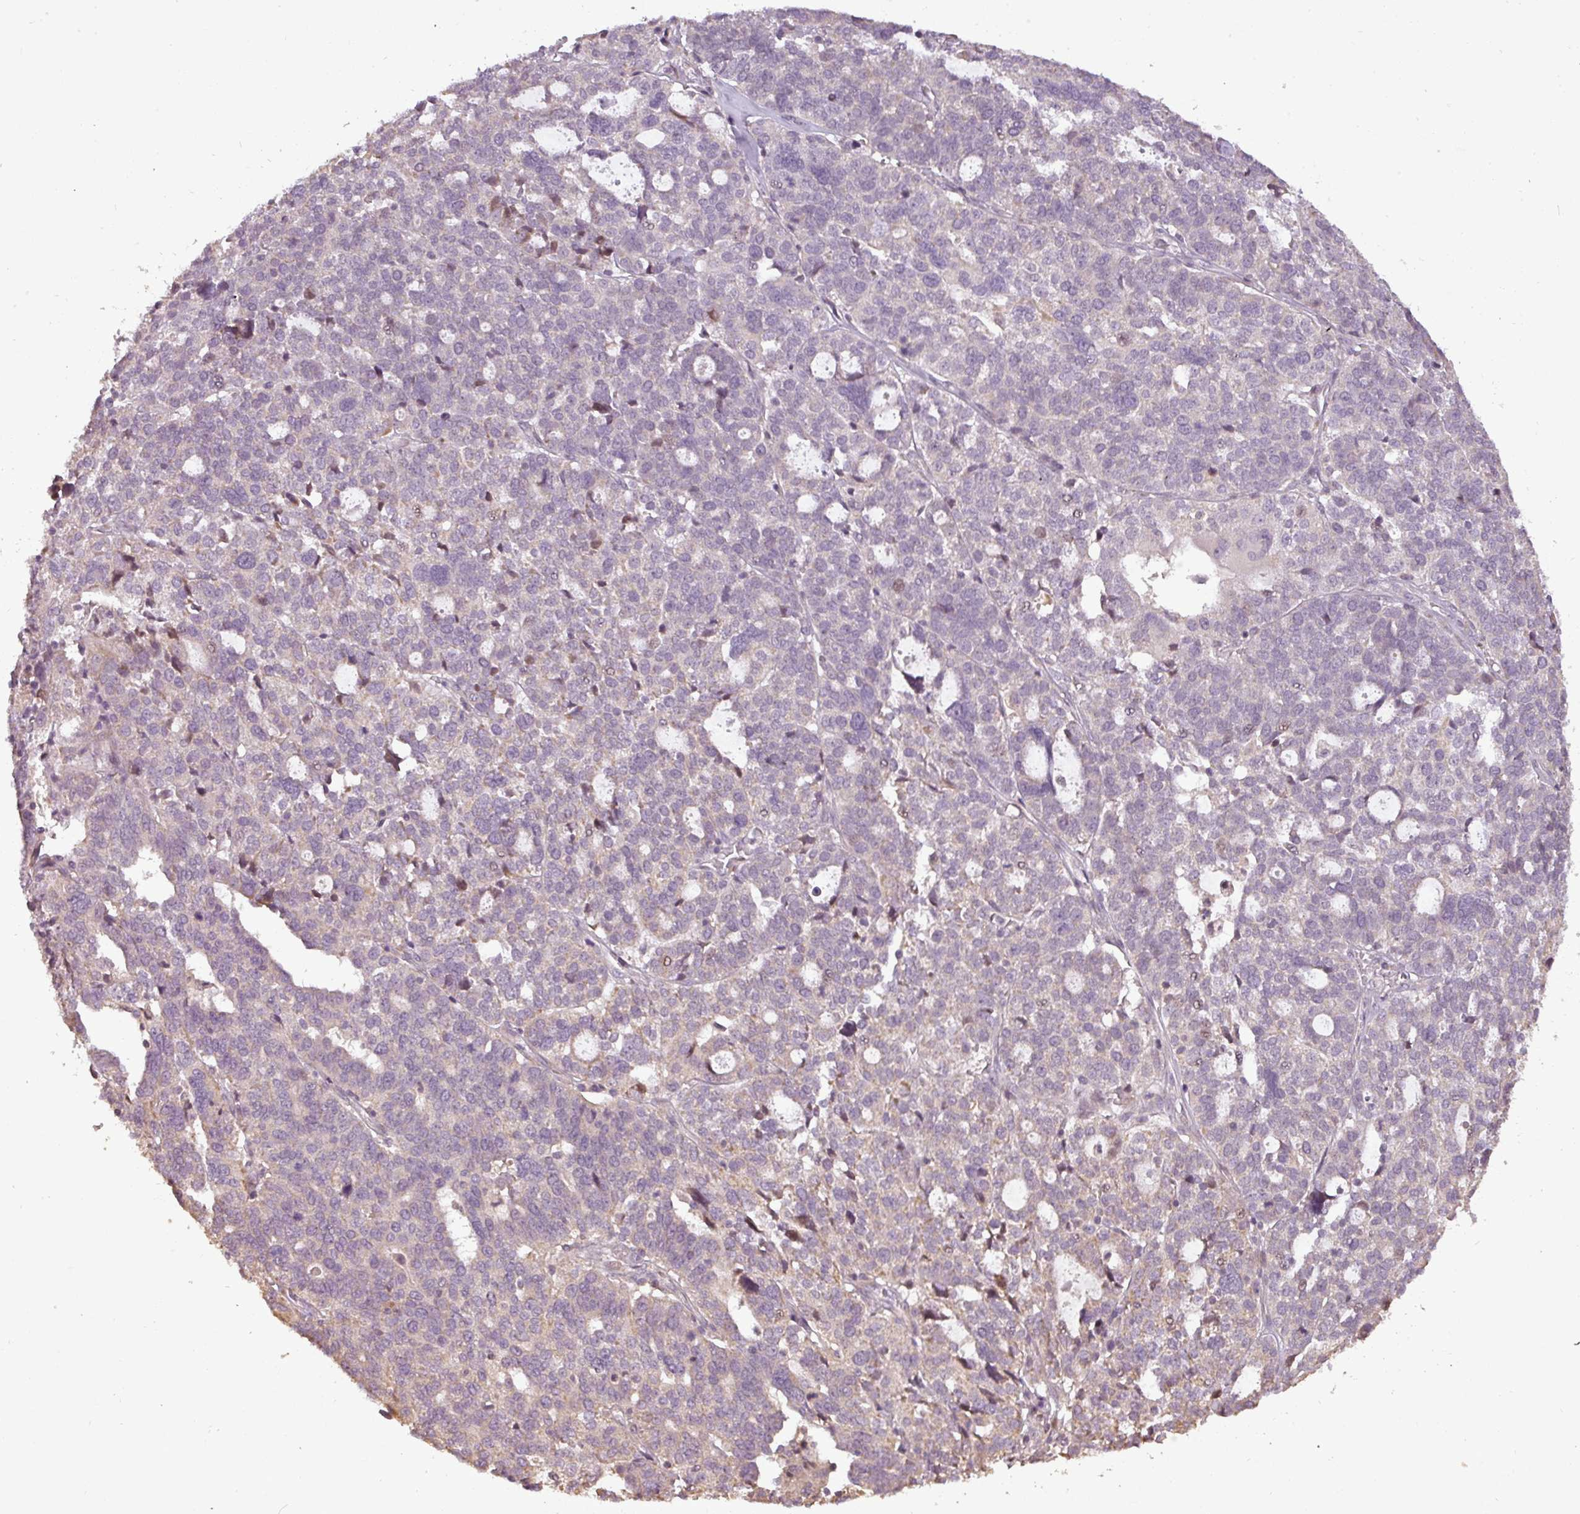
{"staining": {"intensity": "weak", "quantity": "25%-75%", "location": "cytoplasmic/membranous"}, "tissue": "ovarian cancer", "cell_type": "Tumor cells", "image_type": "cancer", "snomed": [{"axis": "morphology", "description": "Cystadenocarcinoma, serous, NOS"}, {"axis": "topography", "description": "Ovary"}], "caption": "Ovarian cancer tissue shows weak cytoplasmic/membranous staining in approximately 25%-75% of tumor cells, visualized by immunohistochemistry. The protein of interest is stained brown, and the nuclei are stained in blue (DAB (3,3'-diaminobenzidine) IHC with brightfield microscopy, high magnification).", "gene": "FAIM", "patient": {"sex": "female", "age": 59}}